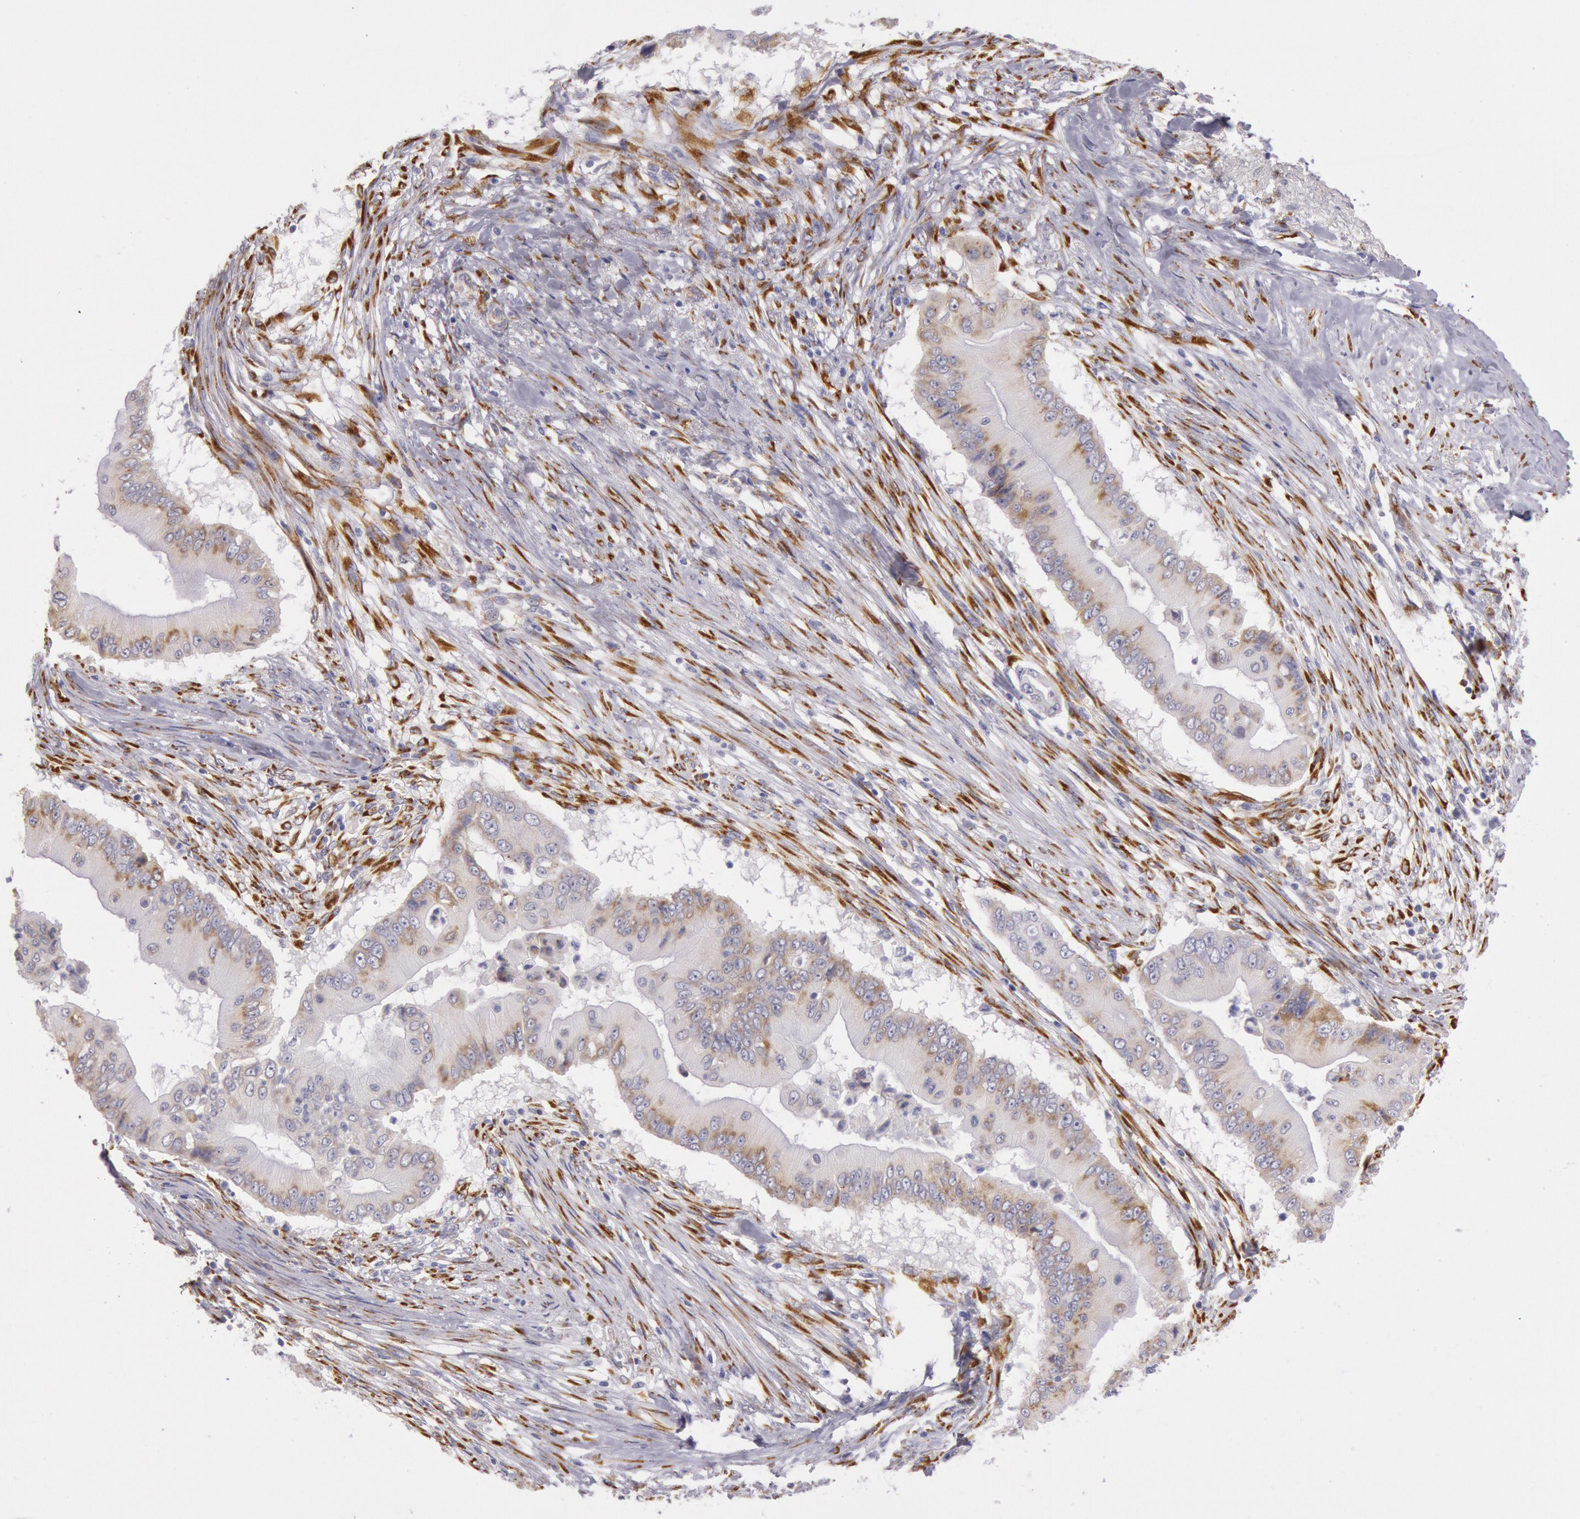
{"staining": {"intensity": "moderate", "quantity": "25%-75%", "location": "cytoplasmic/membranous"}, "tissue": "pancreatic cancer", "cell_type": "Tumor cells", "image_type": "cancer", "snomed": [{"axis": "morphology", "description": "Adenocarcinoma, NOS"}, {"axis": "topography", "description": "Pancreas"}], "caption": "Immunohistochemistry image of neoplastic tissue: human adenocarcinoma (pancreatic) stained using immunohistochemistry (IHC) shows medium levels of moderate protein expression localized specifically in the cytoplasmic/membranous of tumor cells, appearing as a cytoplasmic/membranous brown color.", "gene": "CIDEB", "patient": {"sex": "male", "age": 62}}